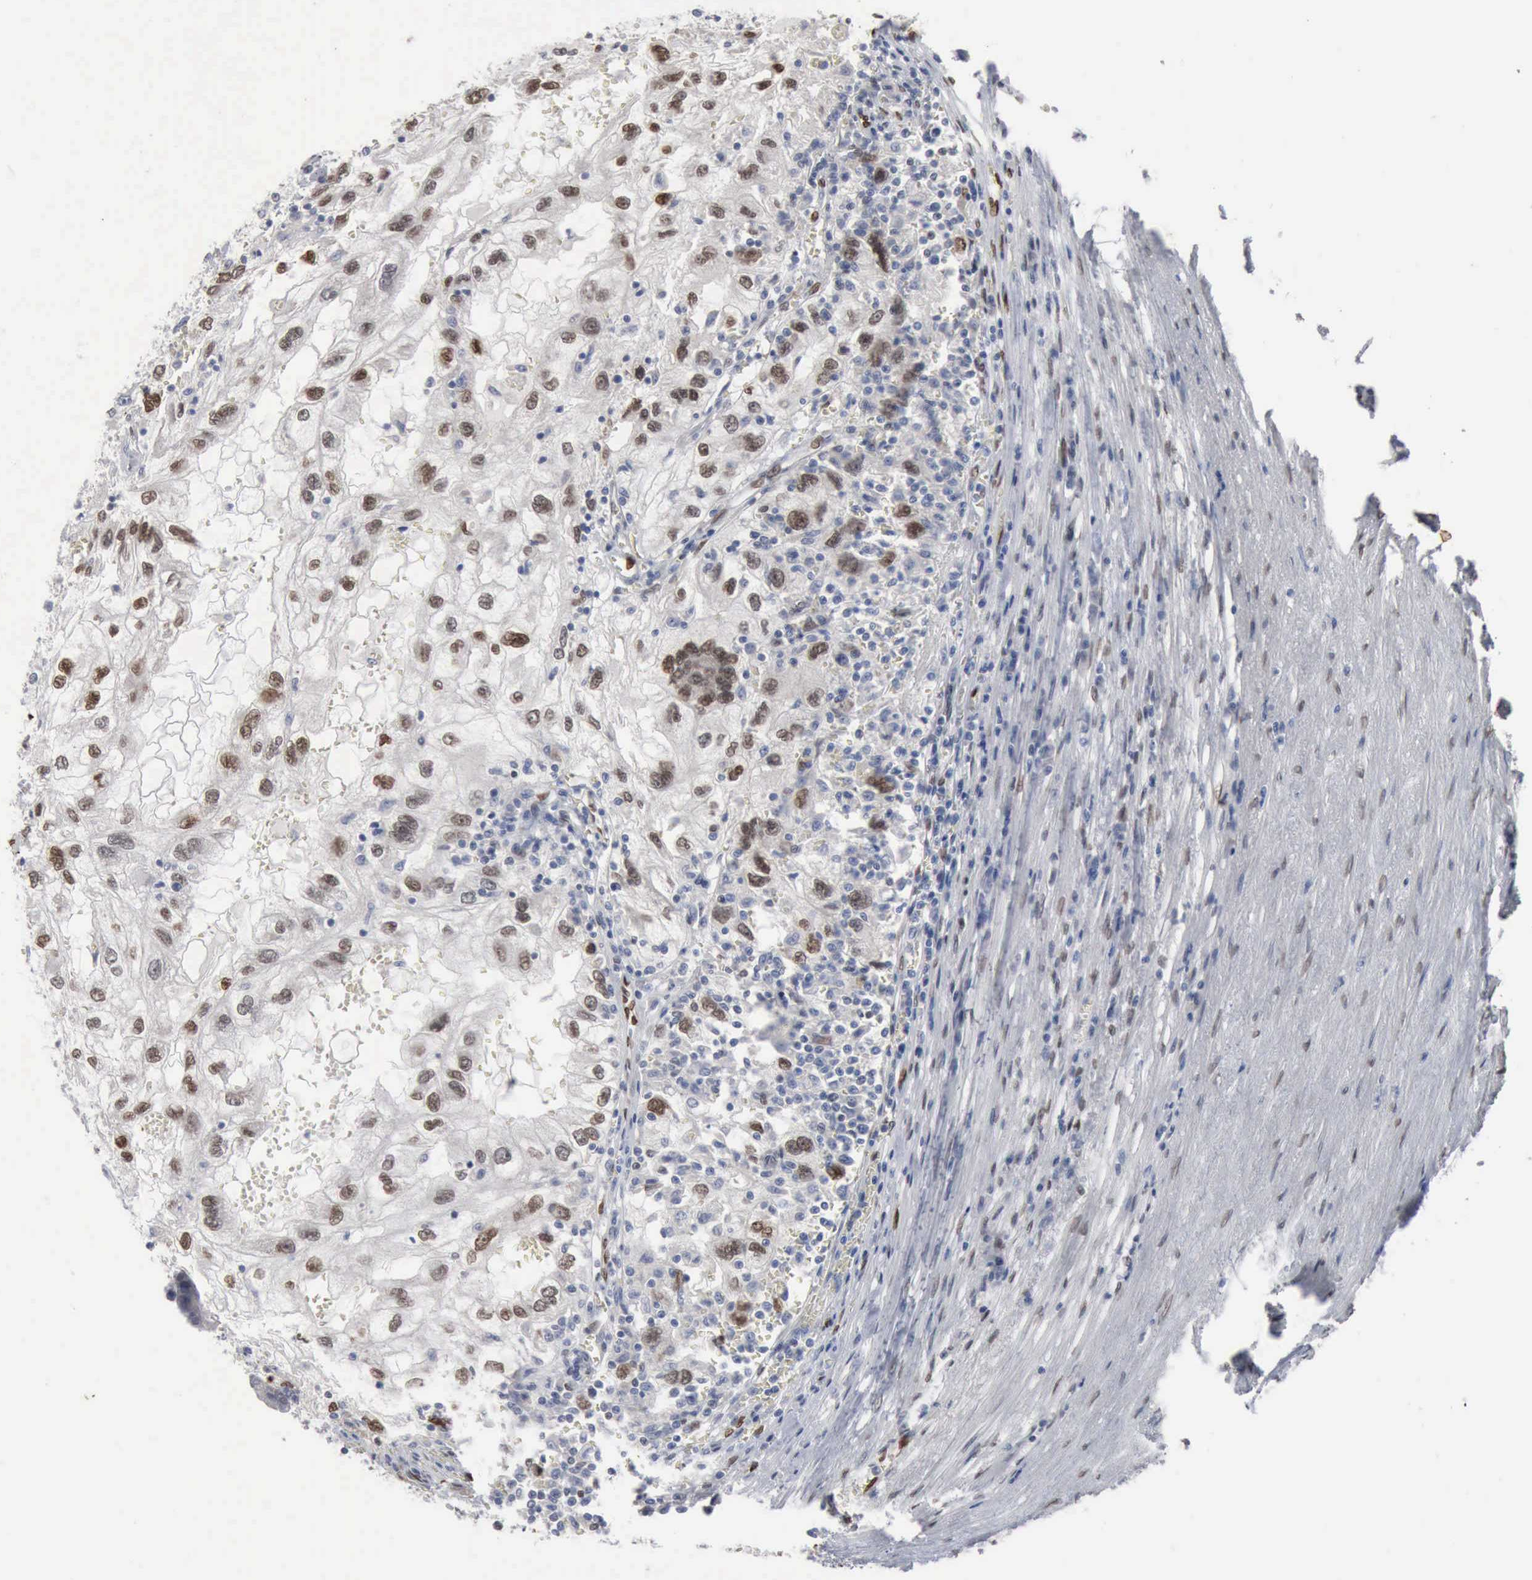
{"staining": {"intensity": "moderate", "quantity": "25%-75%", "location": "nuclear"}, "tissue": "renal cancer", "cell_type": "Tumor cells", "image_type": "cancer", "snomed": [{"axis": "morphology", "description": "Normal tissue, NOS"}, {"axis": "morphology", "description": "Adenocarcinoma, NOS"}, {"axis": "topography", "description": "Kidney"}], "caption": "Protein staining of adenocarcinoma (renal) tissue shows moderate nuclear positivity in about 25%-75% of tumor cells.", "gene": "FGF2", "patient": {"sex": "male", "age": 71}}